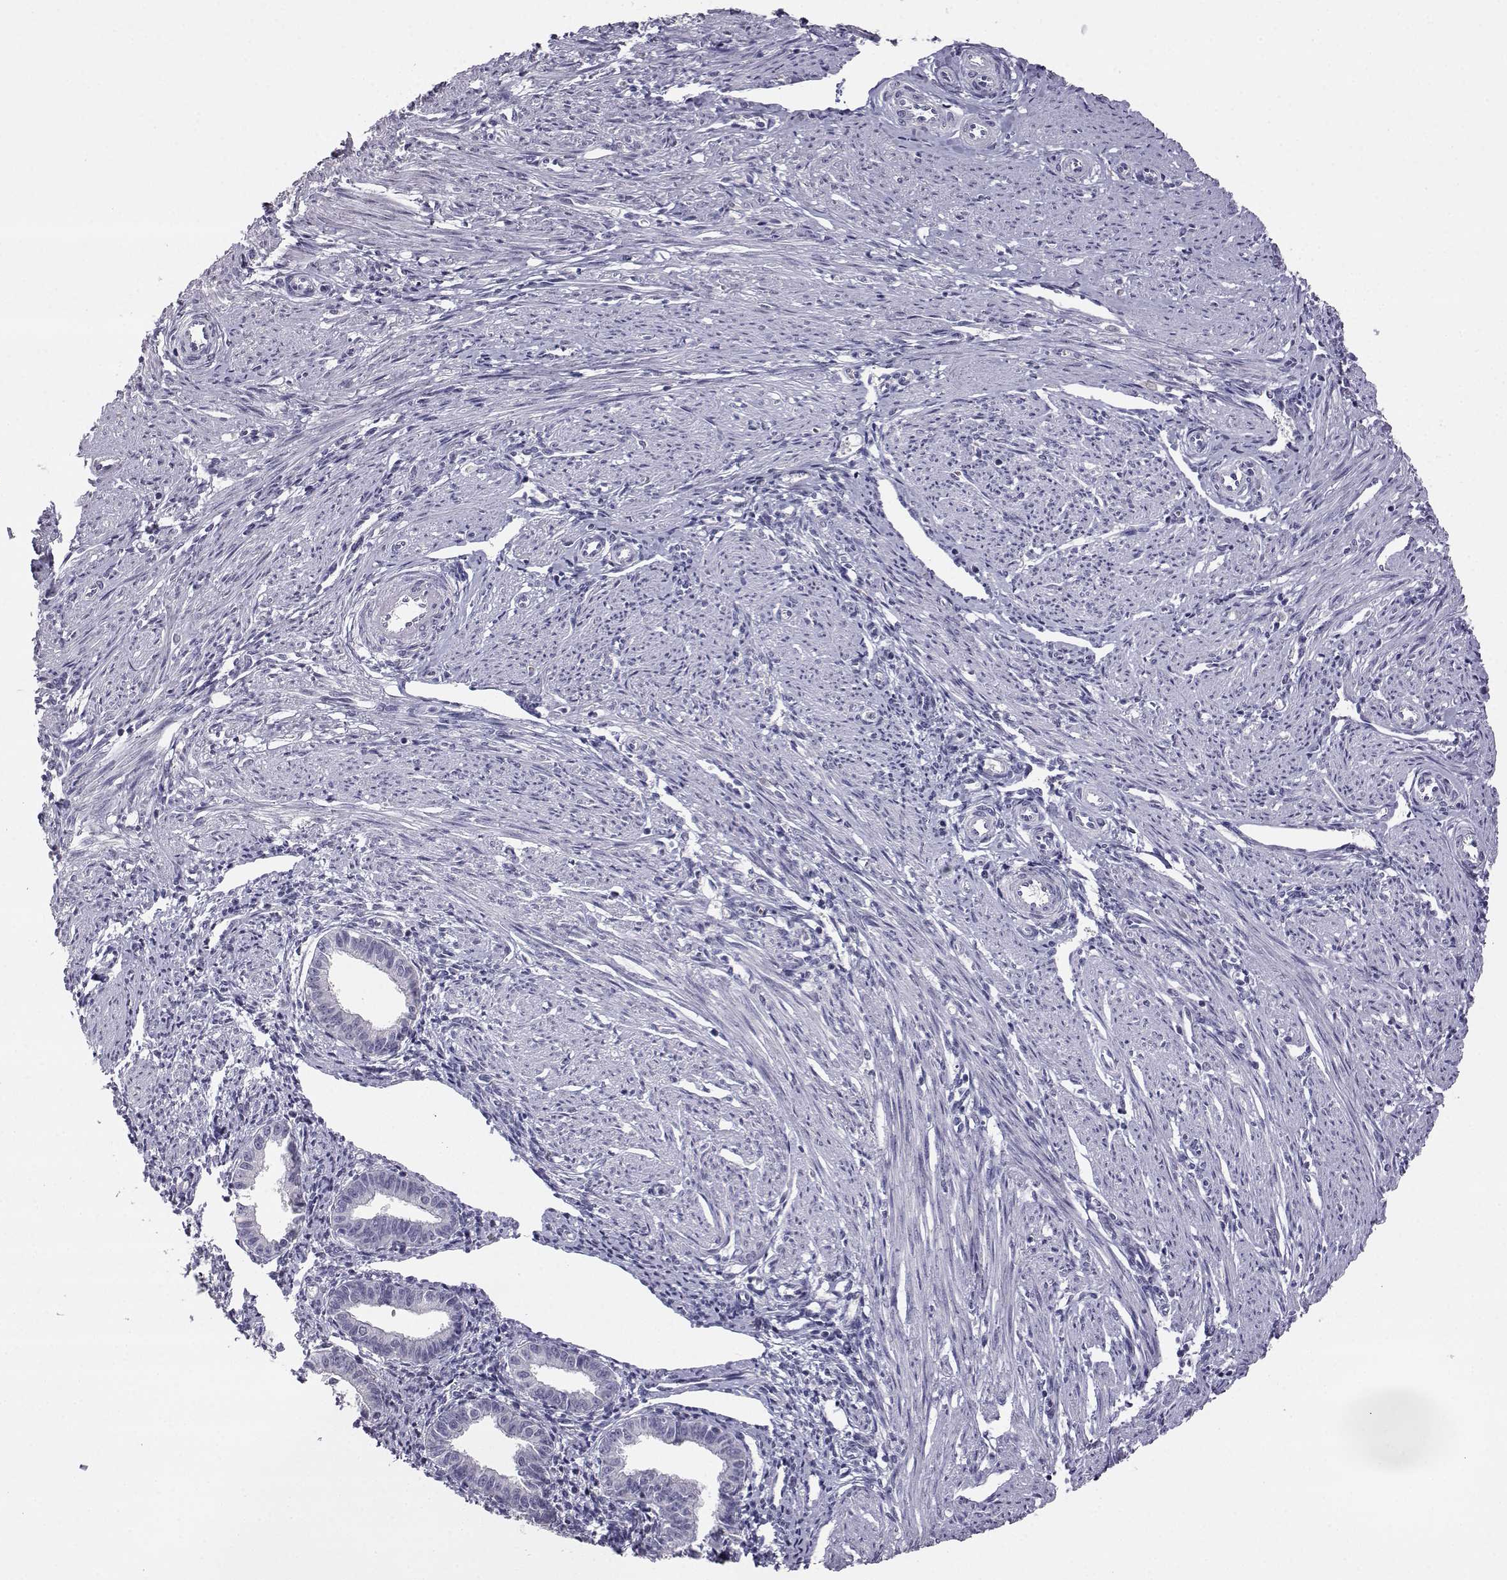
{"staining": {"intensity": "negative", "quantity": "none", "location": "none"}, "tissue": "endometrium", "cell_type": "Cells in endometrial stroma", "image_type": "normal", "snomed": [{"axis": "morphology", "description": "Normal tissue, NOS"}, {"axis": "topography", "description": "Endometrium"}], "caption": "Immunohistochemistry (IHC) photomicrograph of benign endometrium stained for a protein (brown), which exhibits no positivity in cells in endometrial stroma. Nuclei are stained in blue.", "gene": "AKR1B1", "patient": {"sex": "female", "age": 37}}